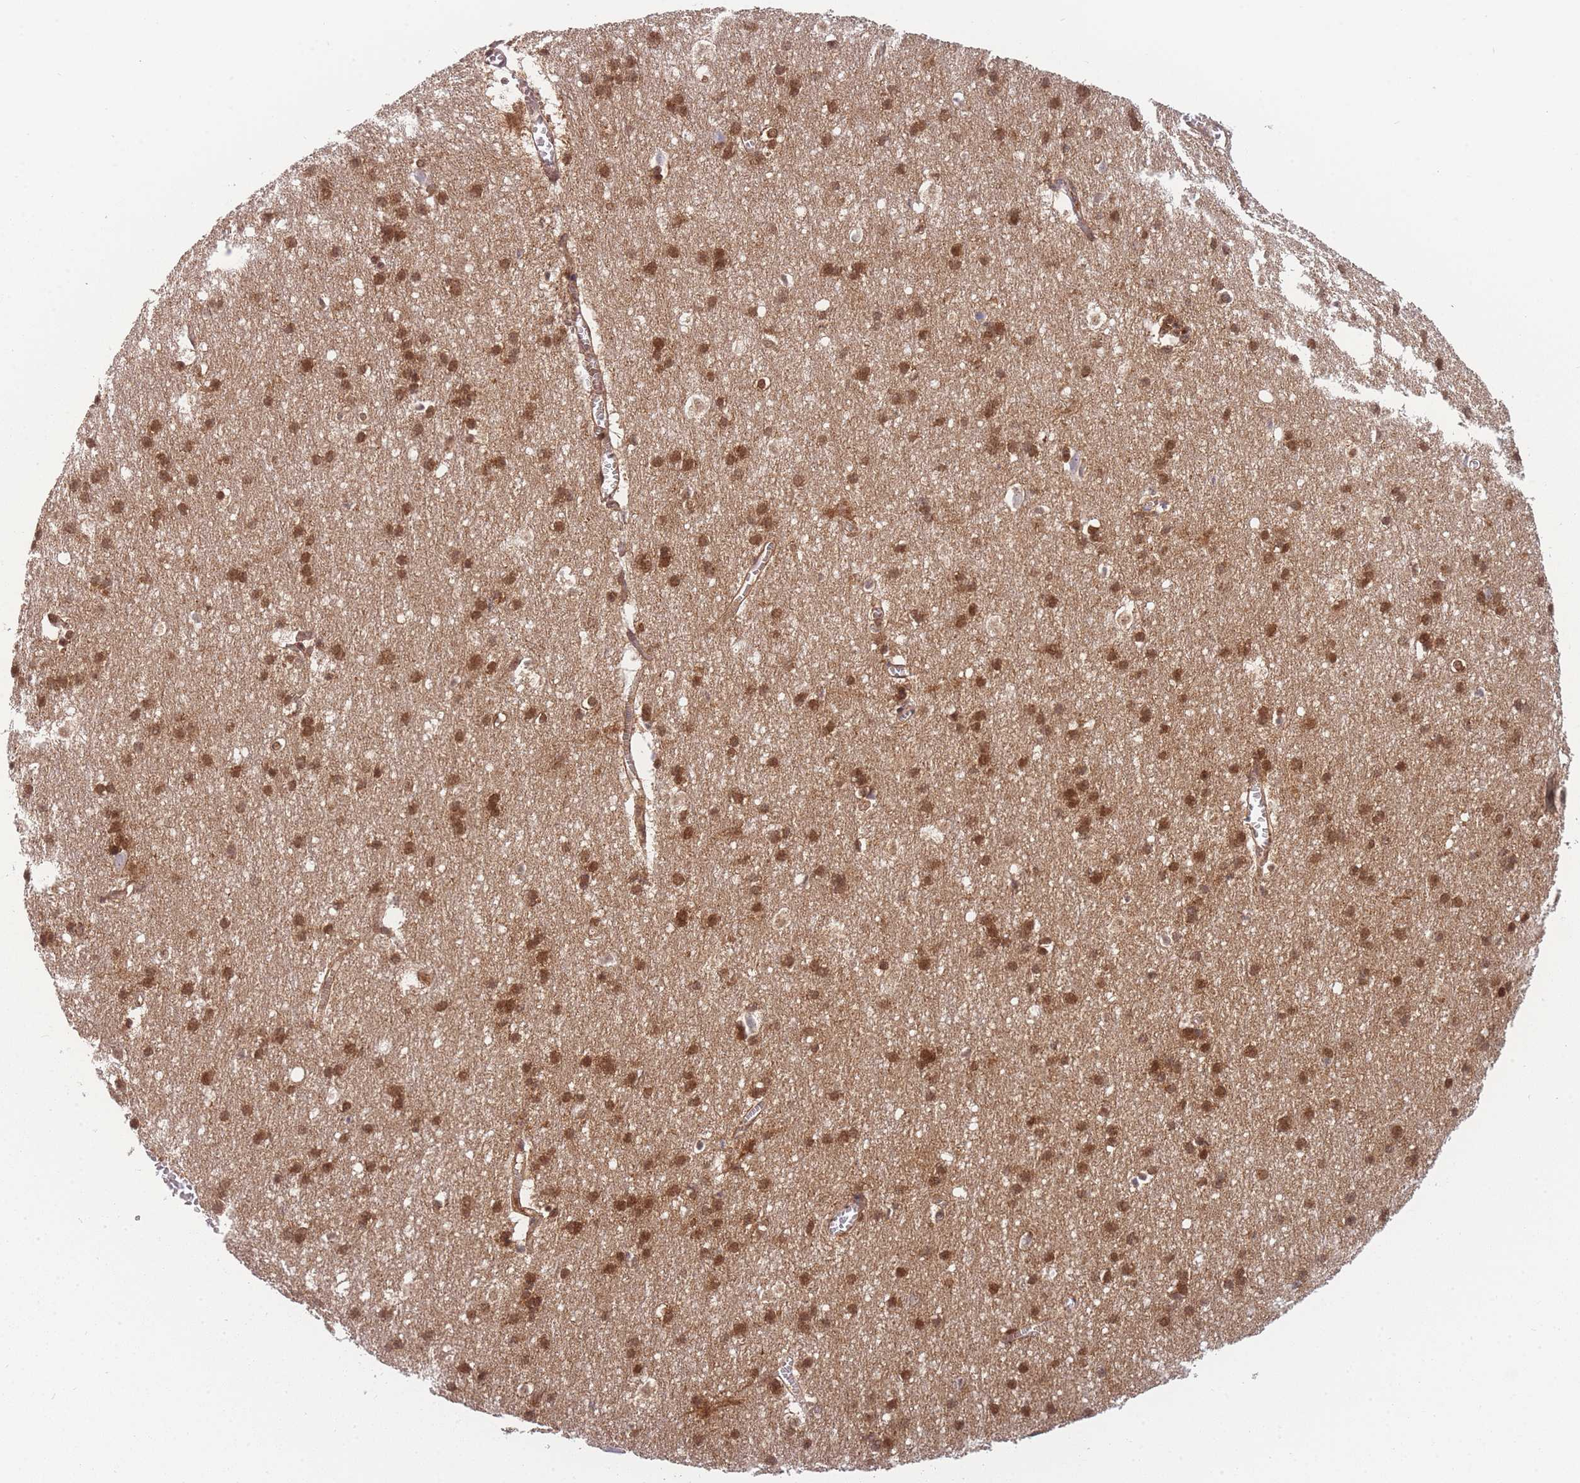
{"staining": {"intensity": "moderate", "quantity": ">75%", "location": "cytoplasmic/membranous,nuclear"}, "tissue": "cerebral cortex", "cell_type": "Endothelial cells", "image_type": "normal", "snomed": [{"axis": "morphology", "description": "Normal tissue, NOS"}, {"axis": "topography", "description": "Cerebral cortex"}], "caption": "This image exhibits normal cerebral cortex stained with IHC to label a protein in brown. The cytoplasmic/membranous,nuclear of endothelial cells show moderate positivity for the protein. Nuclei are counter-stained blue.", "gene": "MRI1", "patient": {"sex": "male", "age": 54}}